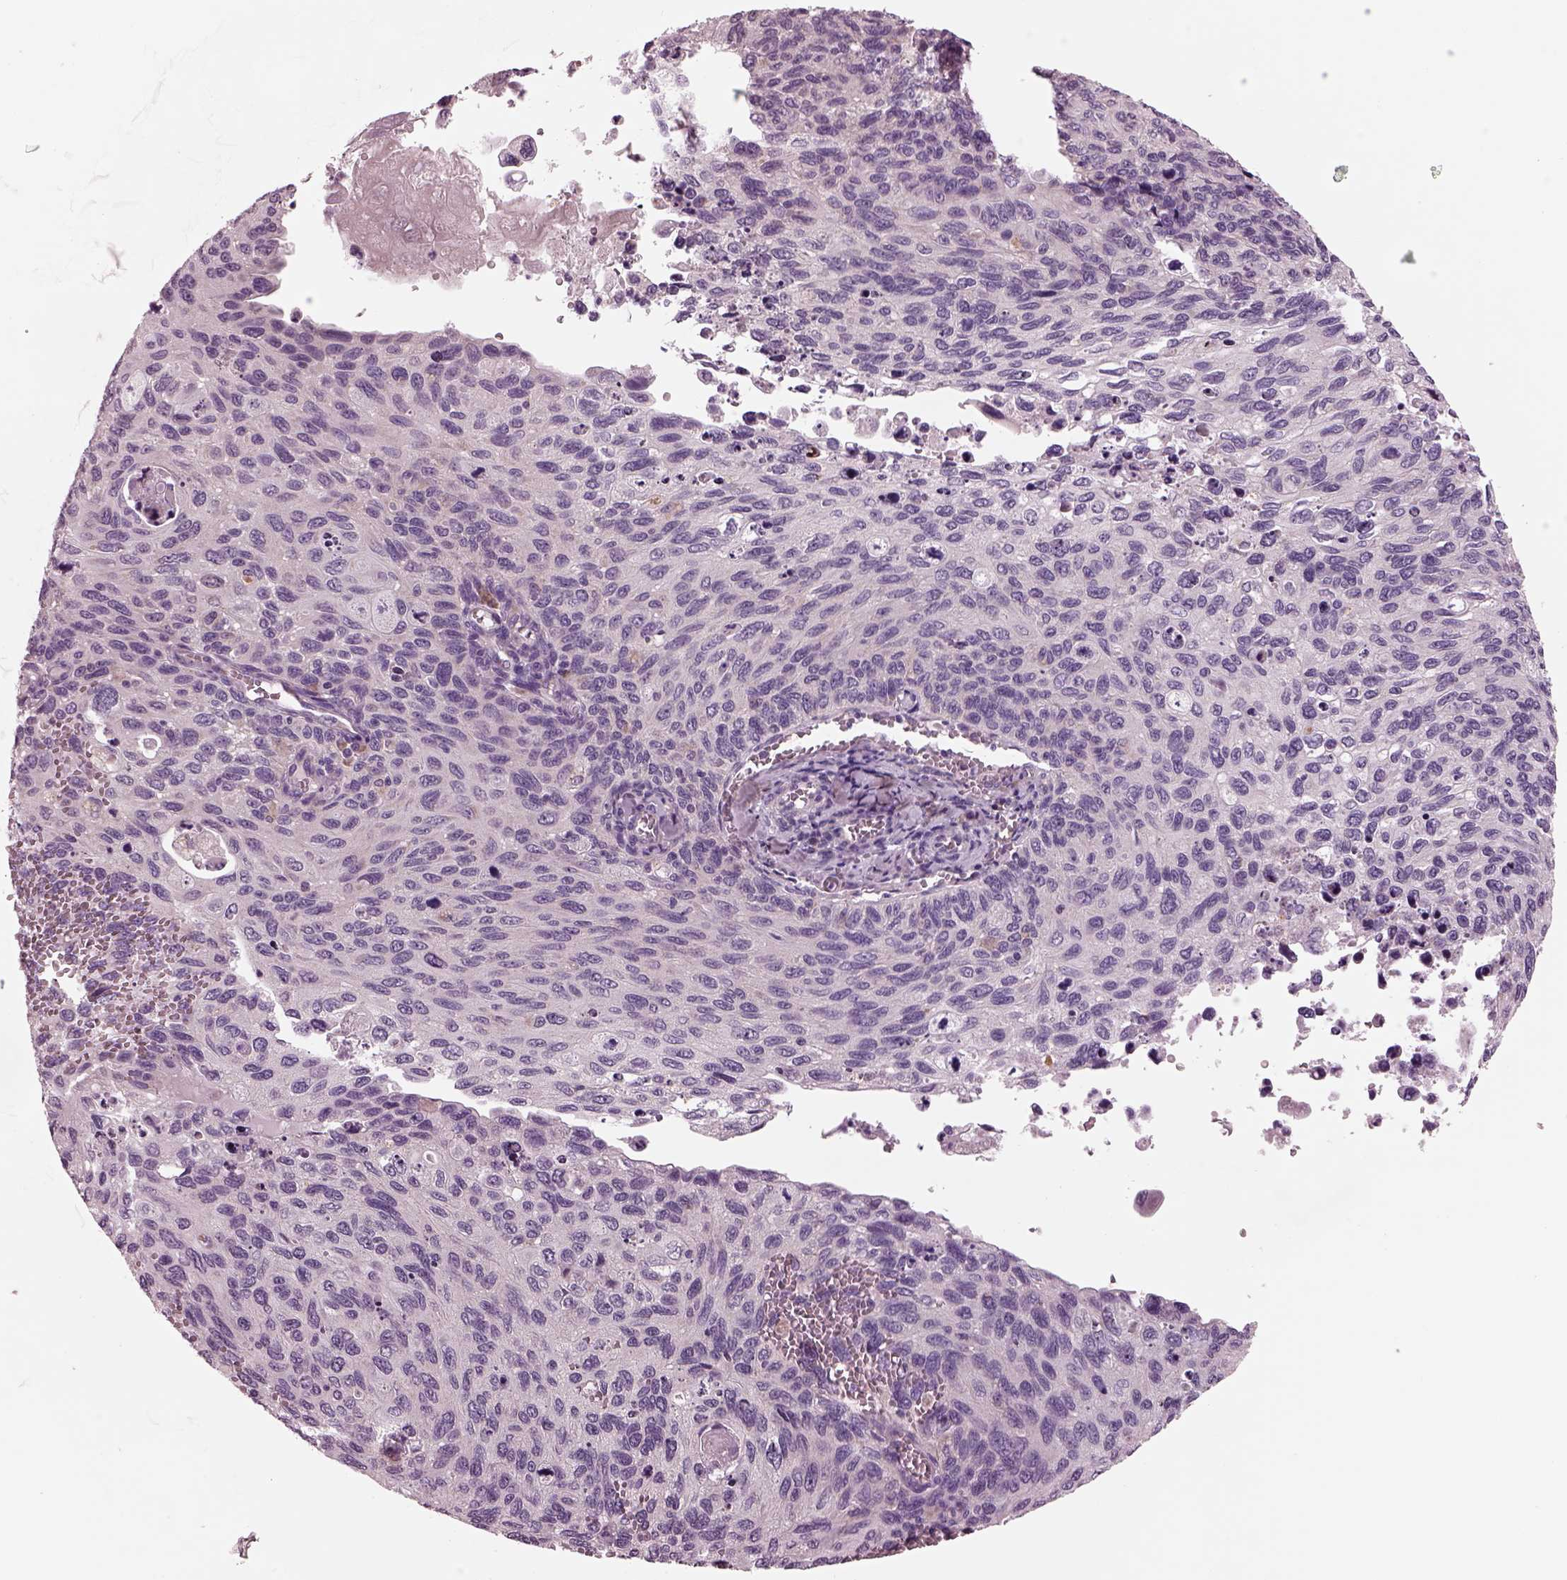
{"staining": {"intensity": "weak", "quantity": "25%-75%", "location": "cytoplasmic/membranous"}, "tissue": "cervical cancer", "cell_type": "Tumor cells", "image_type": "cancer", "snomed": [{"axis": "morphology", "description": "Squamous cell carcinoma, NOS"}, {"axis": "topography", "description": "Cervix"}], "caption": "Cervical squamous cell carcinoma stained for a protein displays weak cytoplasmic/membranous positivity in tumor cells. (Stains: DAB in brown, nuclei in blue, Microscopy: brightfield microscopy at high magnification).", "gene": "AP4M1", "patient": {"sex": "female", "age": 70}}